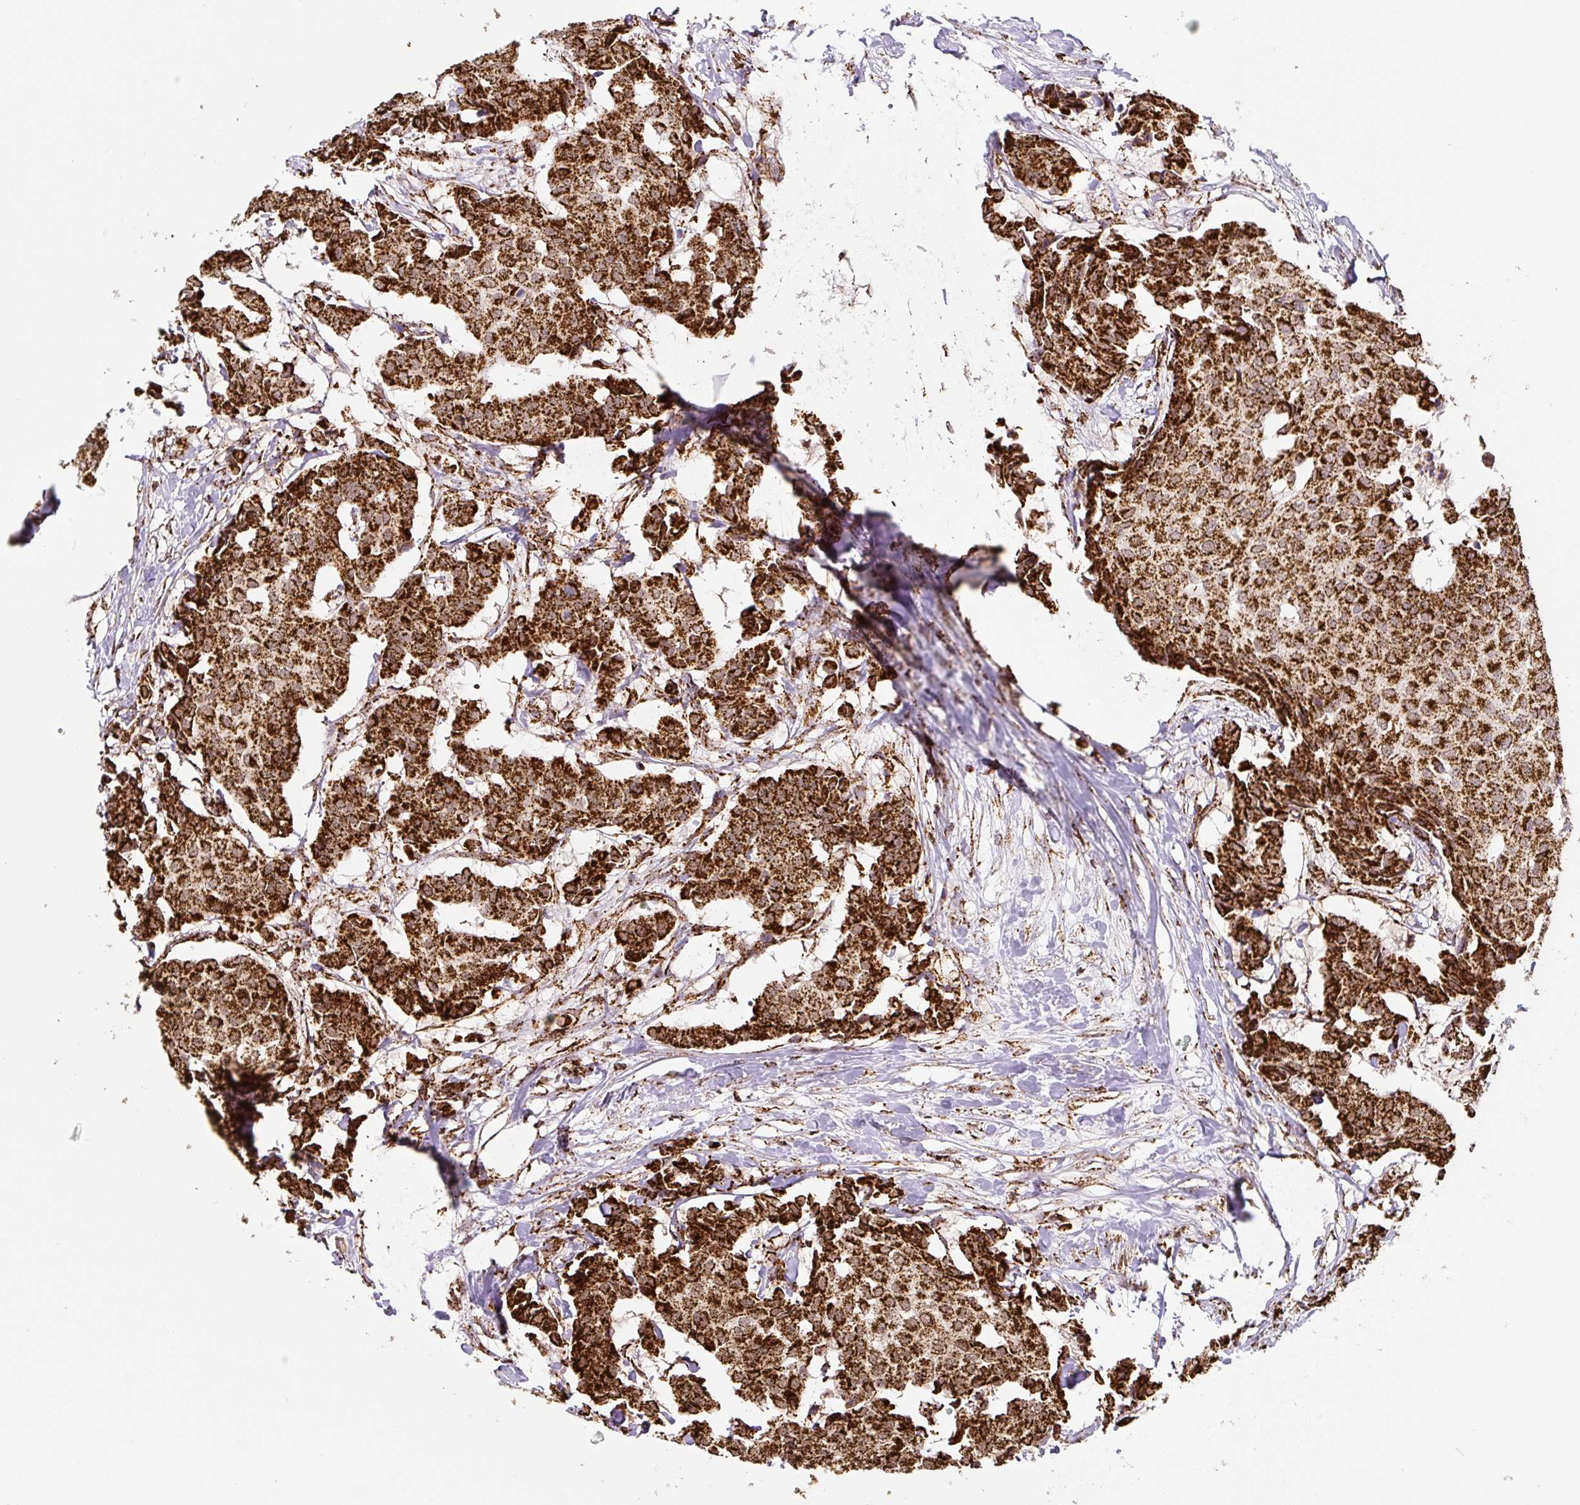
{"staining": {"intensity": "strong", "quantity": ">75%", "location": "cytoplasmic/membranous"}, "tissue": "breast cancer", "cell_type": "Tumor cells", "image_type": "cancer", "snomed": [{"axis": "morphology", "description": "Duct carcinoma"}, {"axis": "topography", "description": "Breast"}], "caption": "Protein expression analysis of intraductal carcinoma (breast) reveals strong cytoplasmic/membranous expression in approximately >75% of tumor cells.", "gene": "ATP5F1A", "patient": {"sex": "female", "age": 75}}